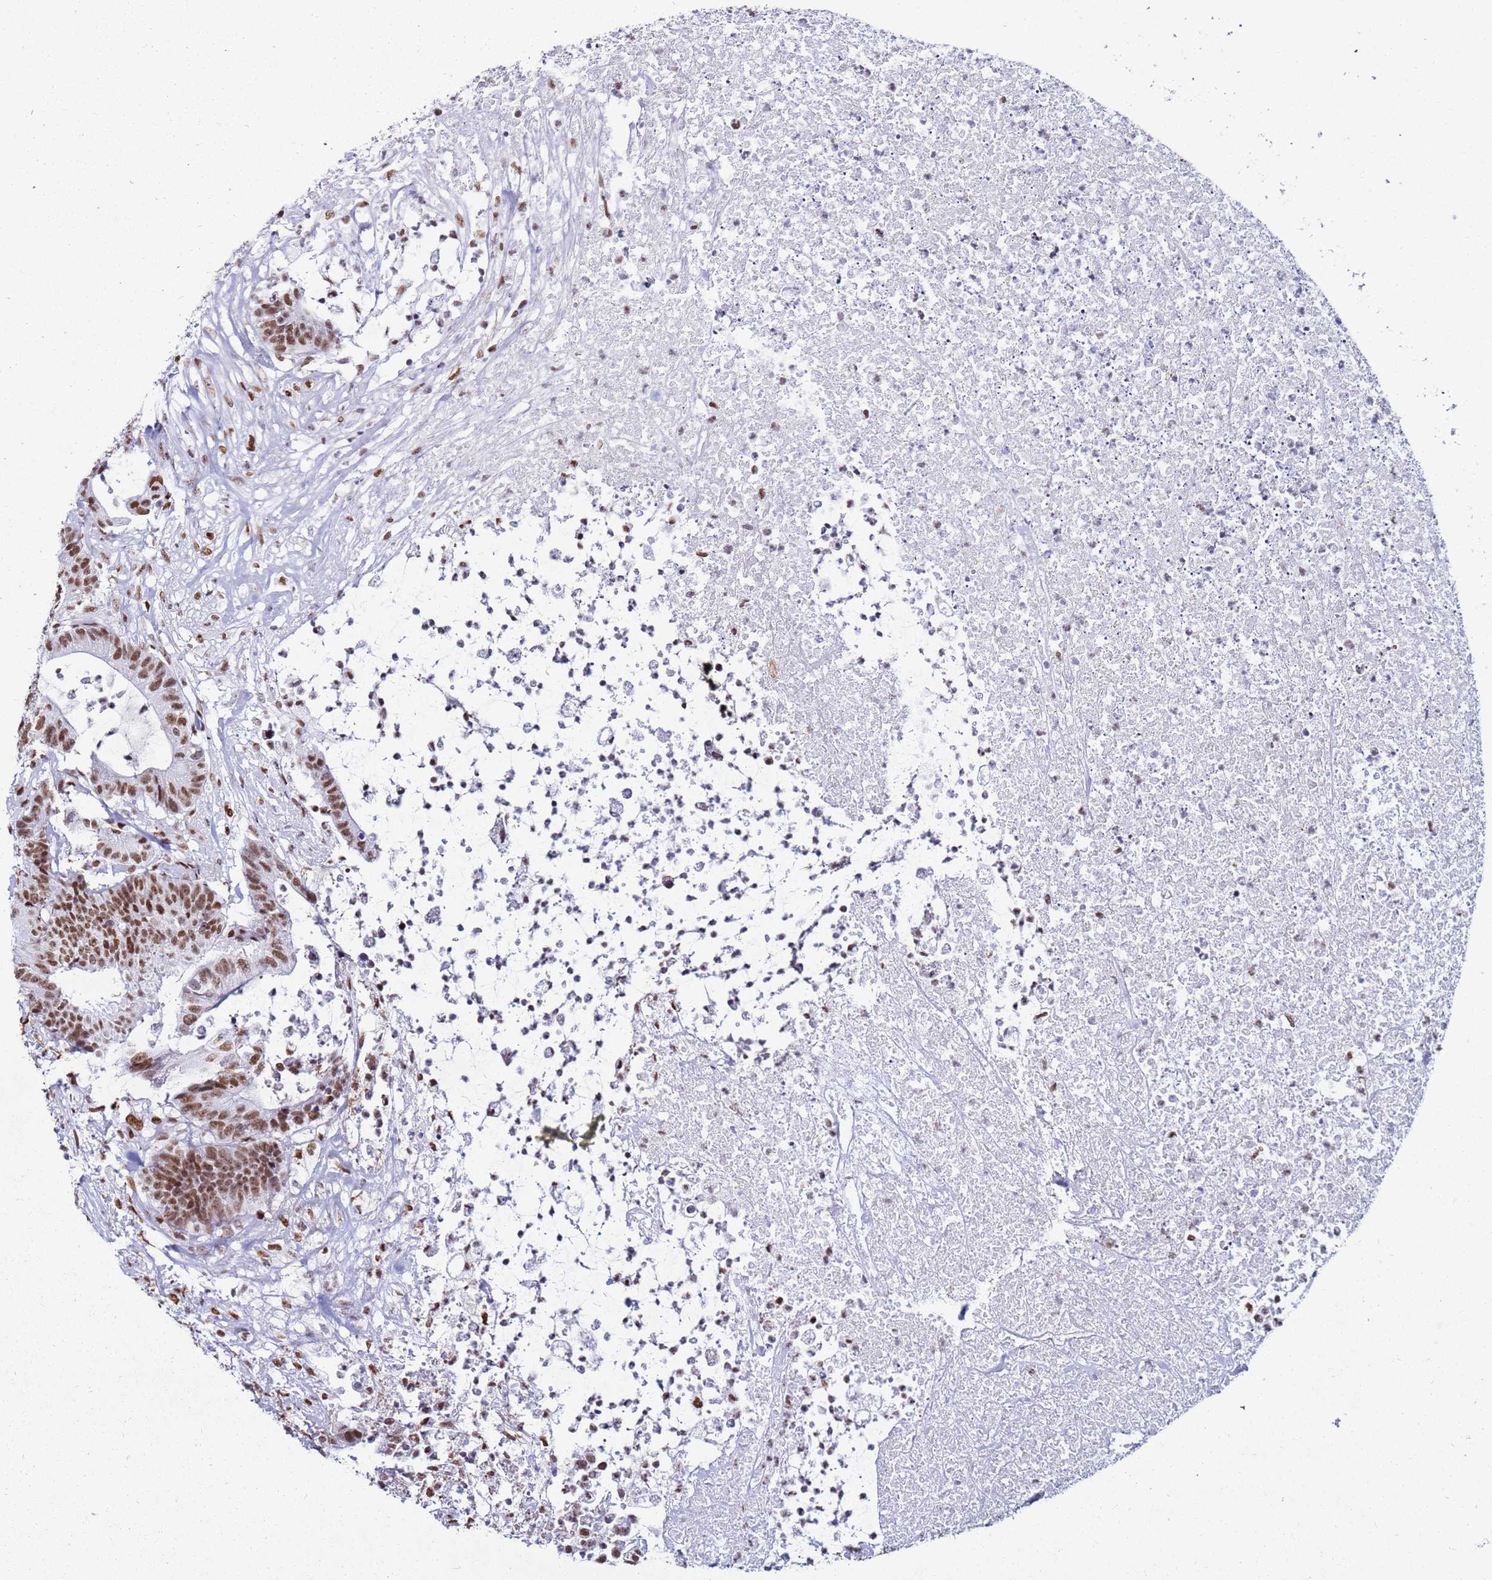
{"staining": {"intensity": "strong", "quantity": ">75%", "location": "nuclear"}, "tissue": "colorectal cancer", "cell_type": "Tumor cells", "image_type": "cancer", "snomed": [{"axis": "morphology", "description": "Adenocarcinoma, NOS"}, {"axis": "topography", "description": "Colon"}], "caption": "DAB immunohistochemical staining of human adenocarcinoma (colorectal) exhibits strong nuclear protein expression in approximately >75% of tumor cells.", "gene": "KPNA4", "patient": {"sex": "female", "age": 84}}